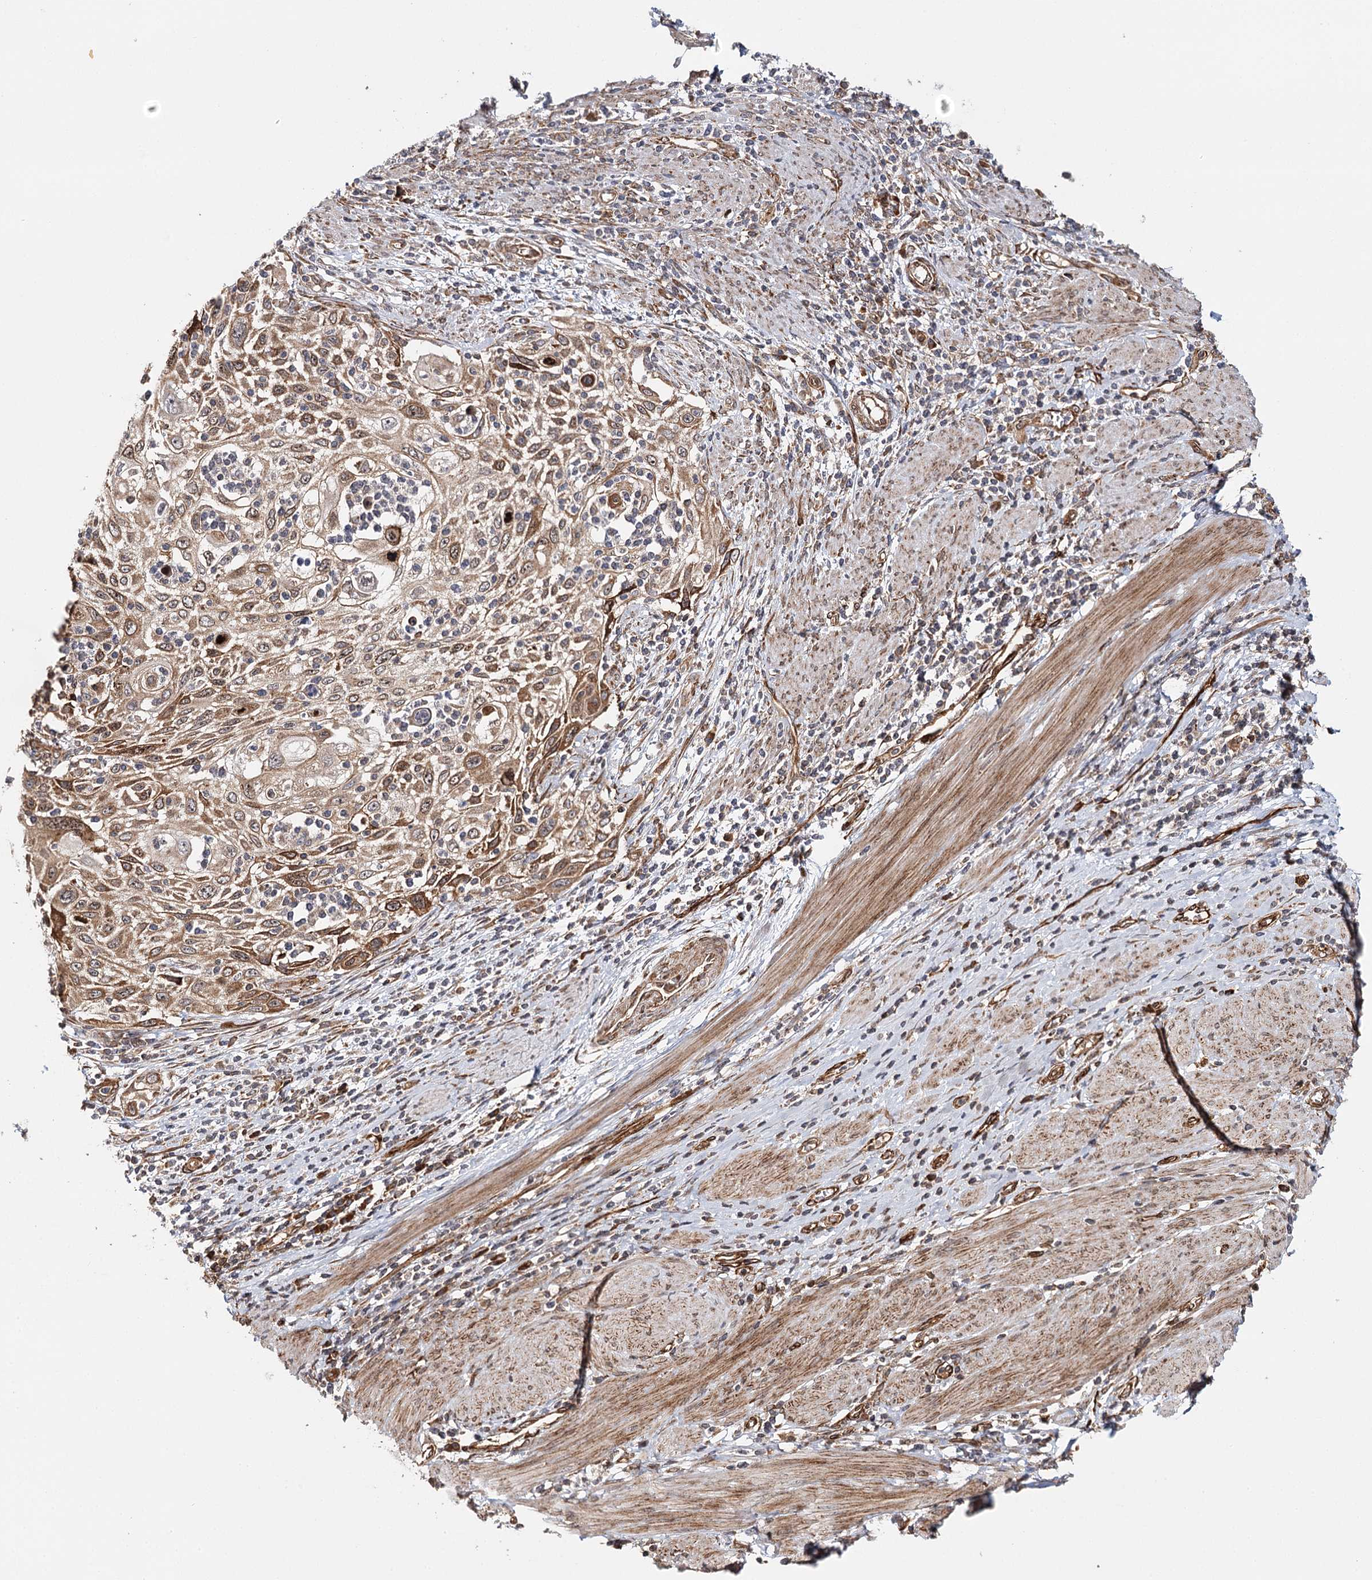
{"staining": {"intensity": "moderate", "quantity": ">75%", "location": "cytoplasmic/membranous"}, "tissue": "cervical cancer", "cell_type": "Tumor cells", "image_type": "cancer", "snomed": [{"axis": "morphology", "description": "Squamous cell carcinoma, NOS"}, {"axis": "topography", "description": "Cervix"}], "caption": "Tumor cells show moderate cytoplasmic/membranous expression in approximately >75% of cells in cervical cancer. (IHC, brightfield microscopy, high magnification).", "gene": "MKNK1", "patient": {"sex": "female", "age": 70}}